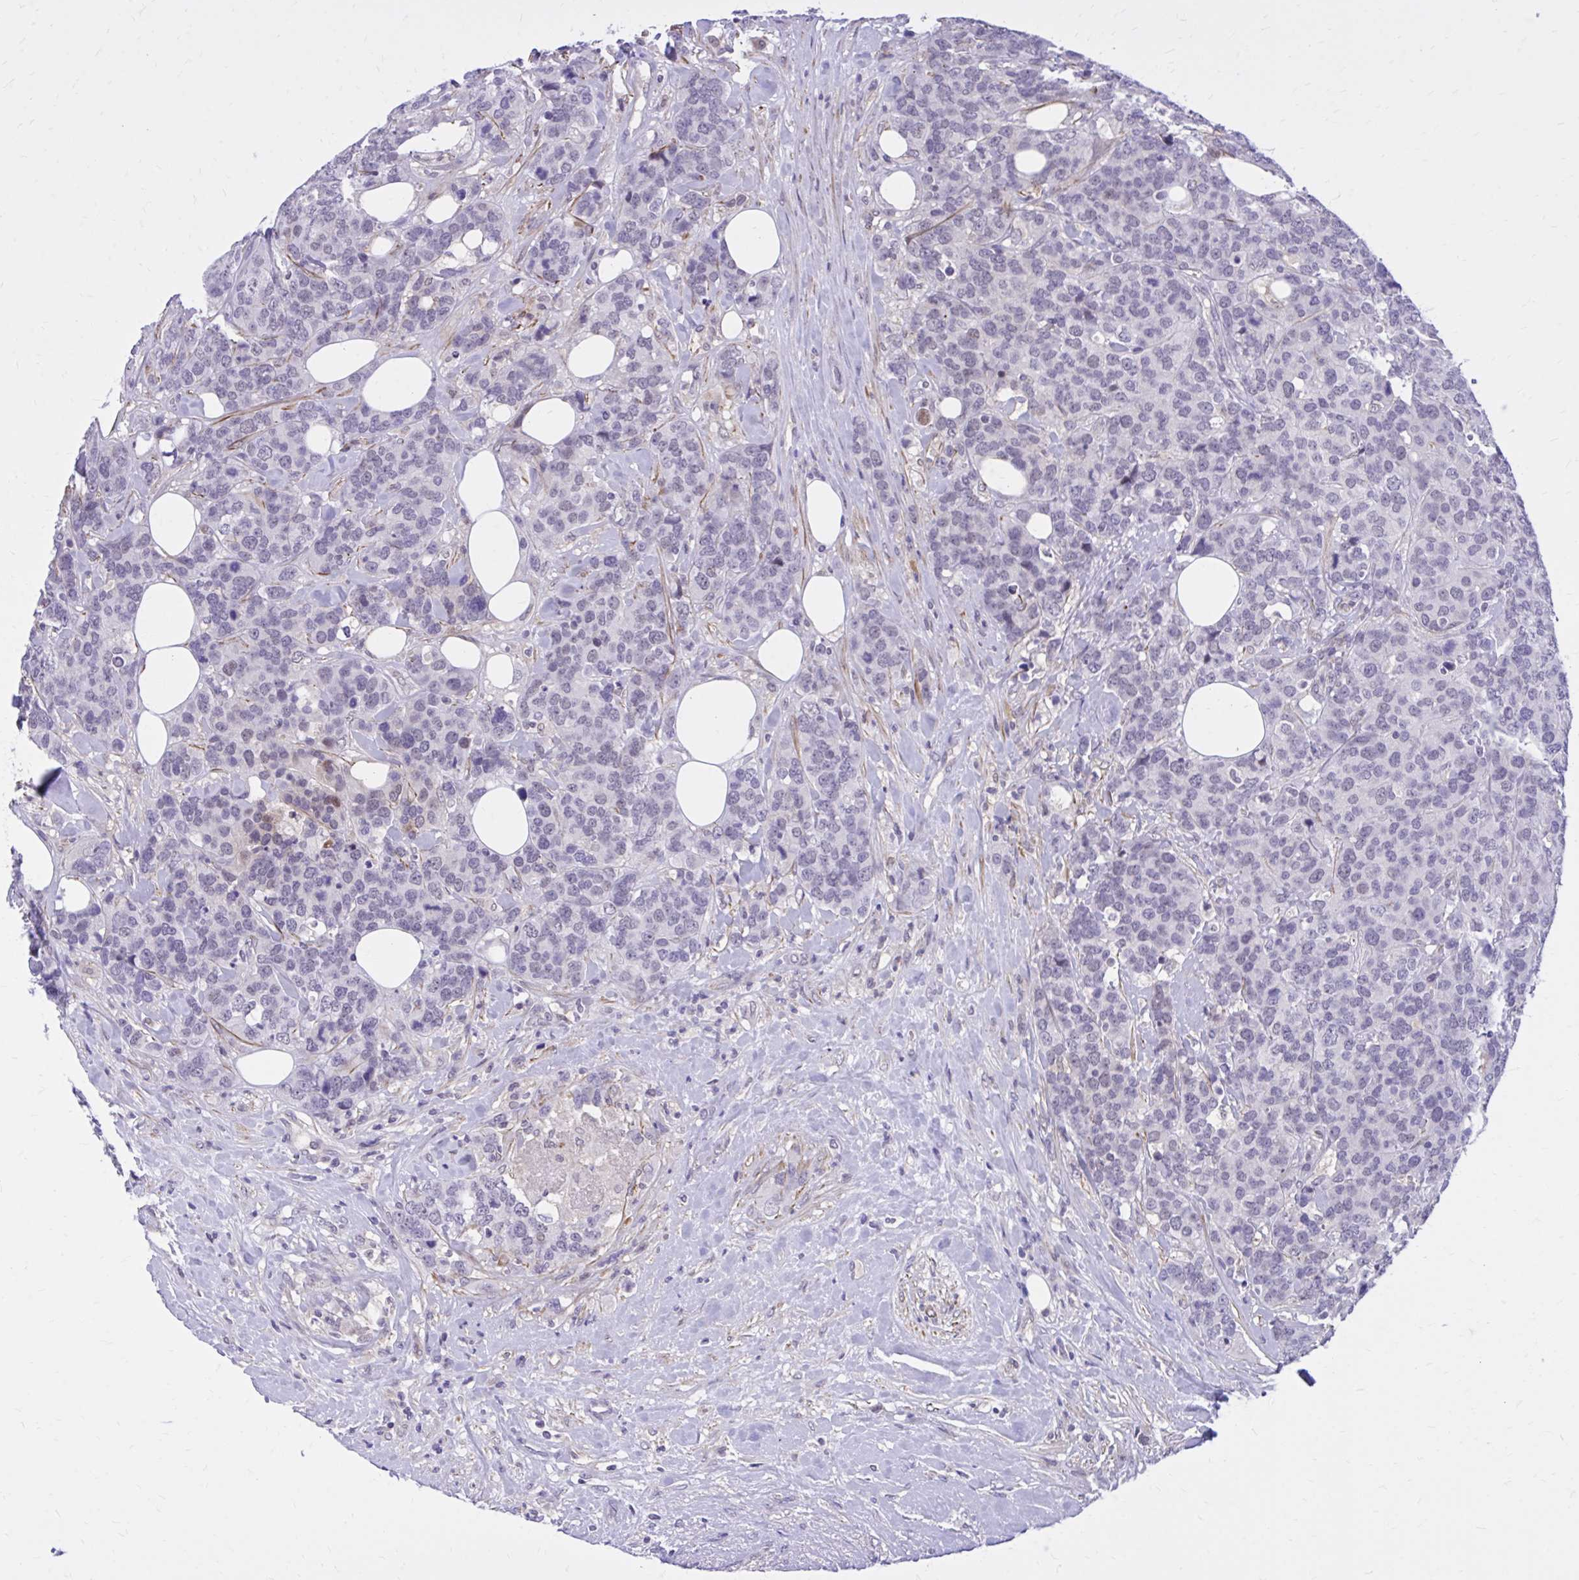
{"staining": {"intensity": "negative", "quantity": "none", "location": "none"}, "tissue": "breast cancer", "cell_type": "Tumor cells", "image_type": "cancer", "snomed": [{"axis": "morphology", "description": "Lobular carcinoma"}, {"axis": "topography", "description": "Breast"}], "caption": "Immunohistochemistry histopathology image of neoplastic tissue: breast lobular carcinoma stained with DAB shows no significant protein expression in tumor cells.", "gene": "ZBTB25", "patient": {"sex": "female", "age": 59}}